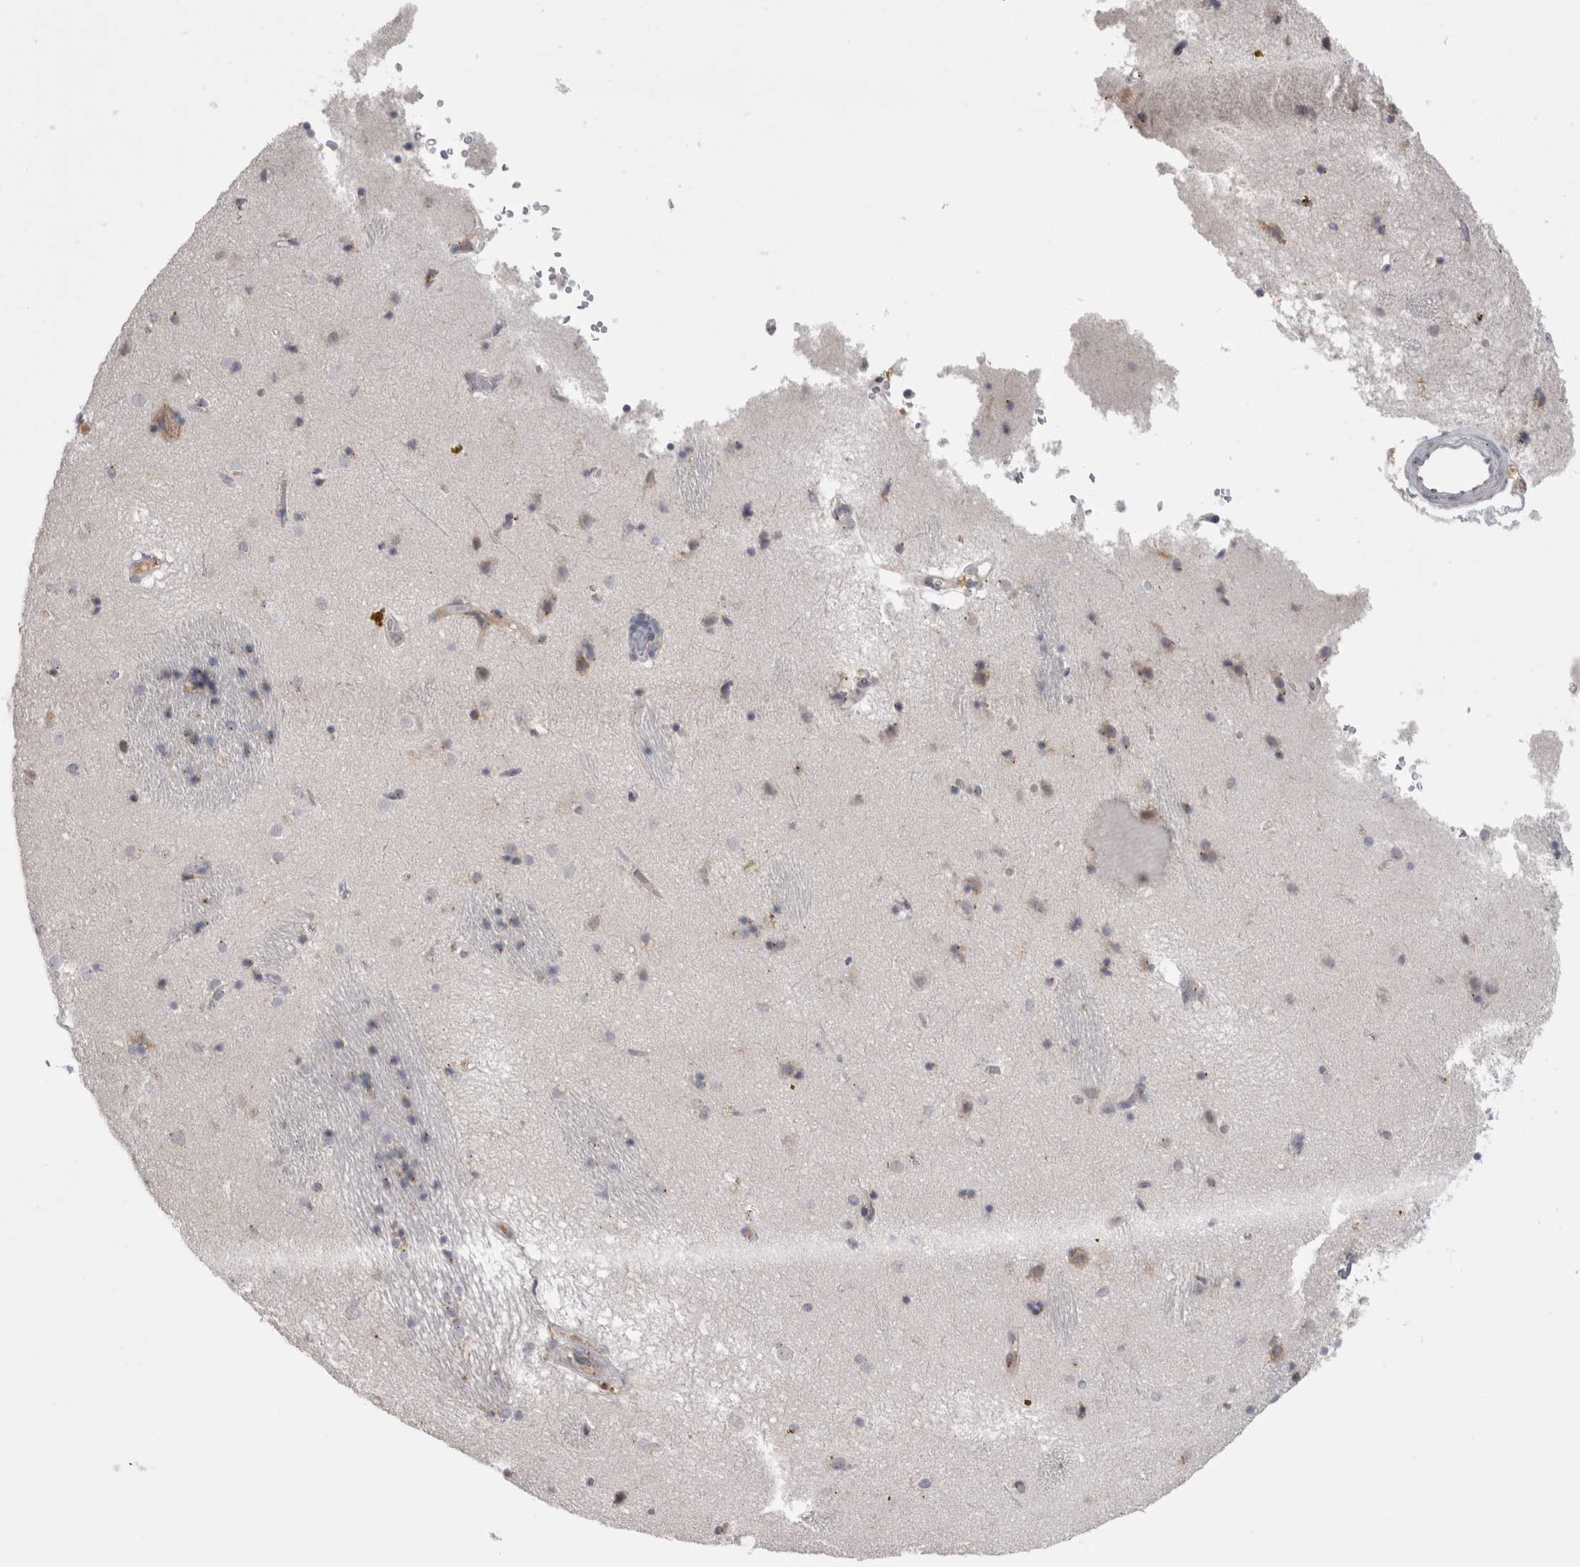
{"staining": {"intensity": "weak", "quantity": "<25%", "location": "cytoplasmic/membranous"}, "tissue": "caudate", "cell_type": "Glial cells", "image_type": "normal", "snomed": [{"axis": "morphology", "description": "Normal tissue, NOS"}, {"axis": "topography", "description": "Lateral ventricle wall"}], "caption": "This image is of unremarkable caudate stained with immunohistochemistry to label a protein in brown with the nuclei are counter-stained blue. There is no staining in glial cells.", "gene": "ZNF341", "patient": {"sex": "male", "age": 70}}